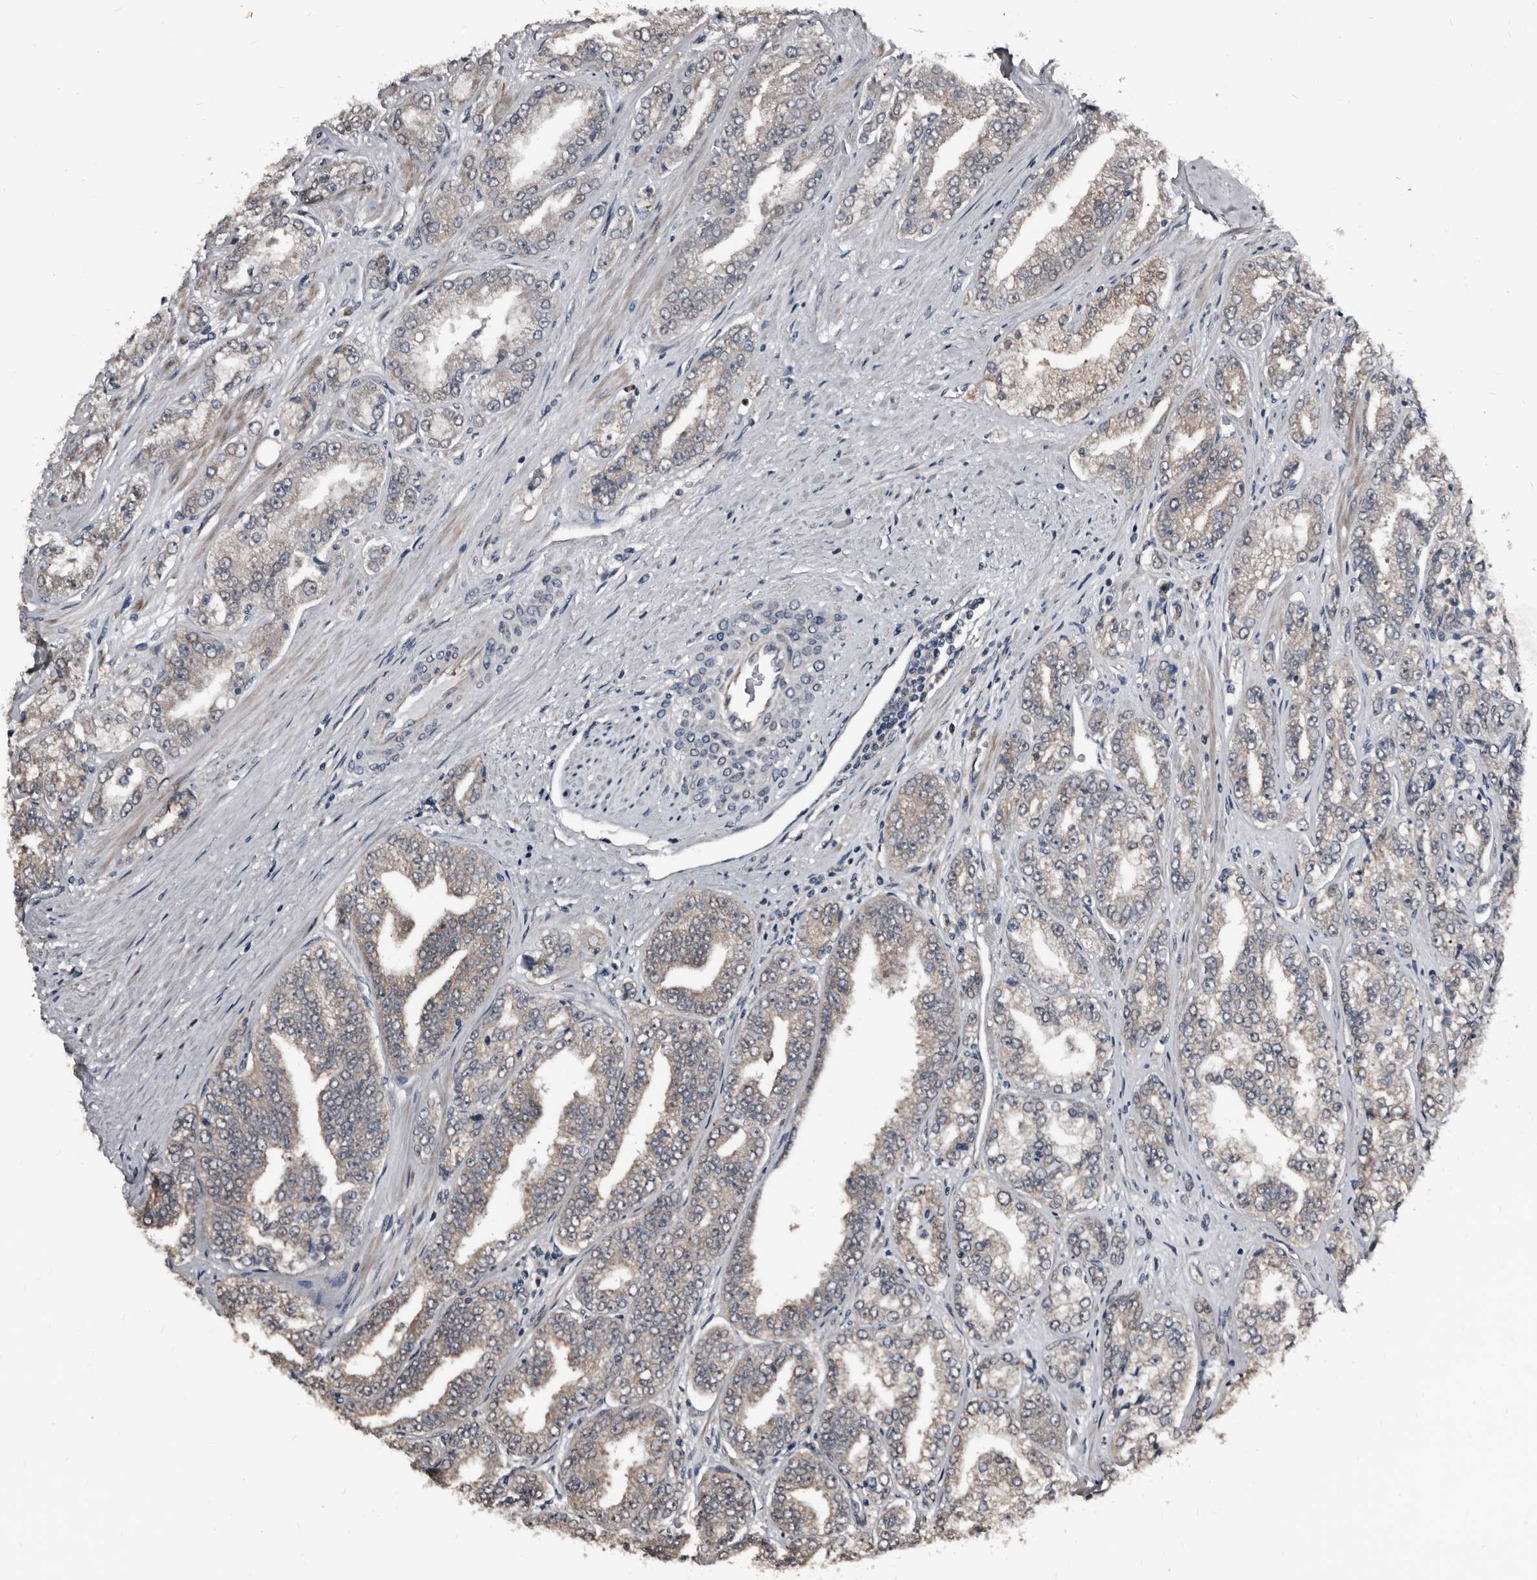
{"staining": {"intensity": "weak", "quantity": "<25%", "location": "cytoplasmic/membranous"}, "tissue": "prostate cancer", "cell_type": "Tumor cells", "image_type": "cancer", "snomed": [{"axis": "morphology", "description": "Adenocarcinoma, High grade"}, {"axis": "topography", "description": "Prostate"}], "caption": "Tumor cells are negative for protein expression in human prostate adenocarcinoma (high-grade). (DAB immunohistochemistry (IHC), high magnification).", "gene": "DHPS", "patient": {"sex": "male", "age": 71}}